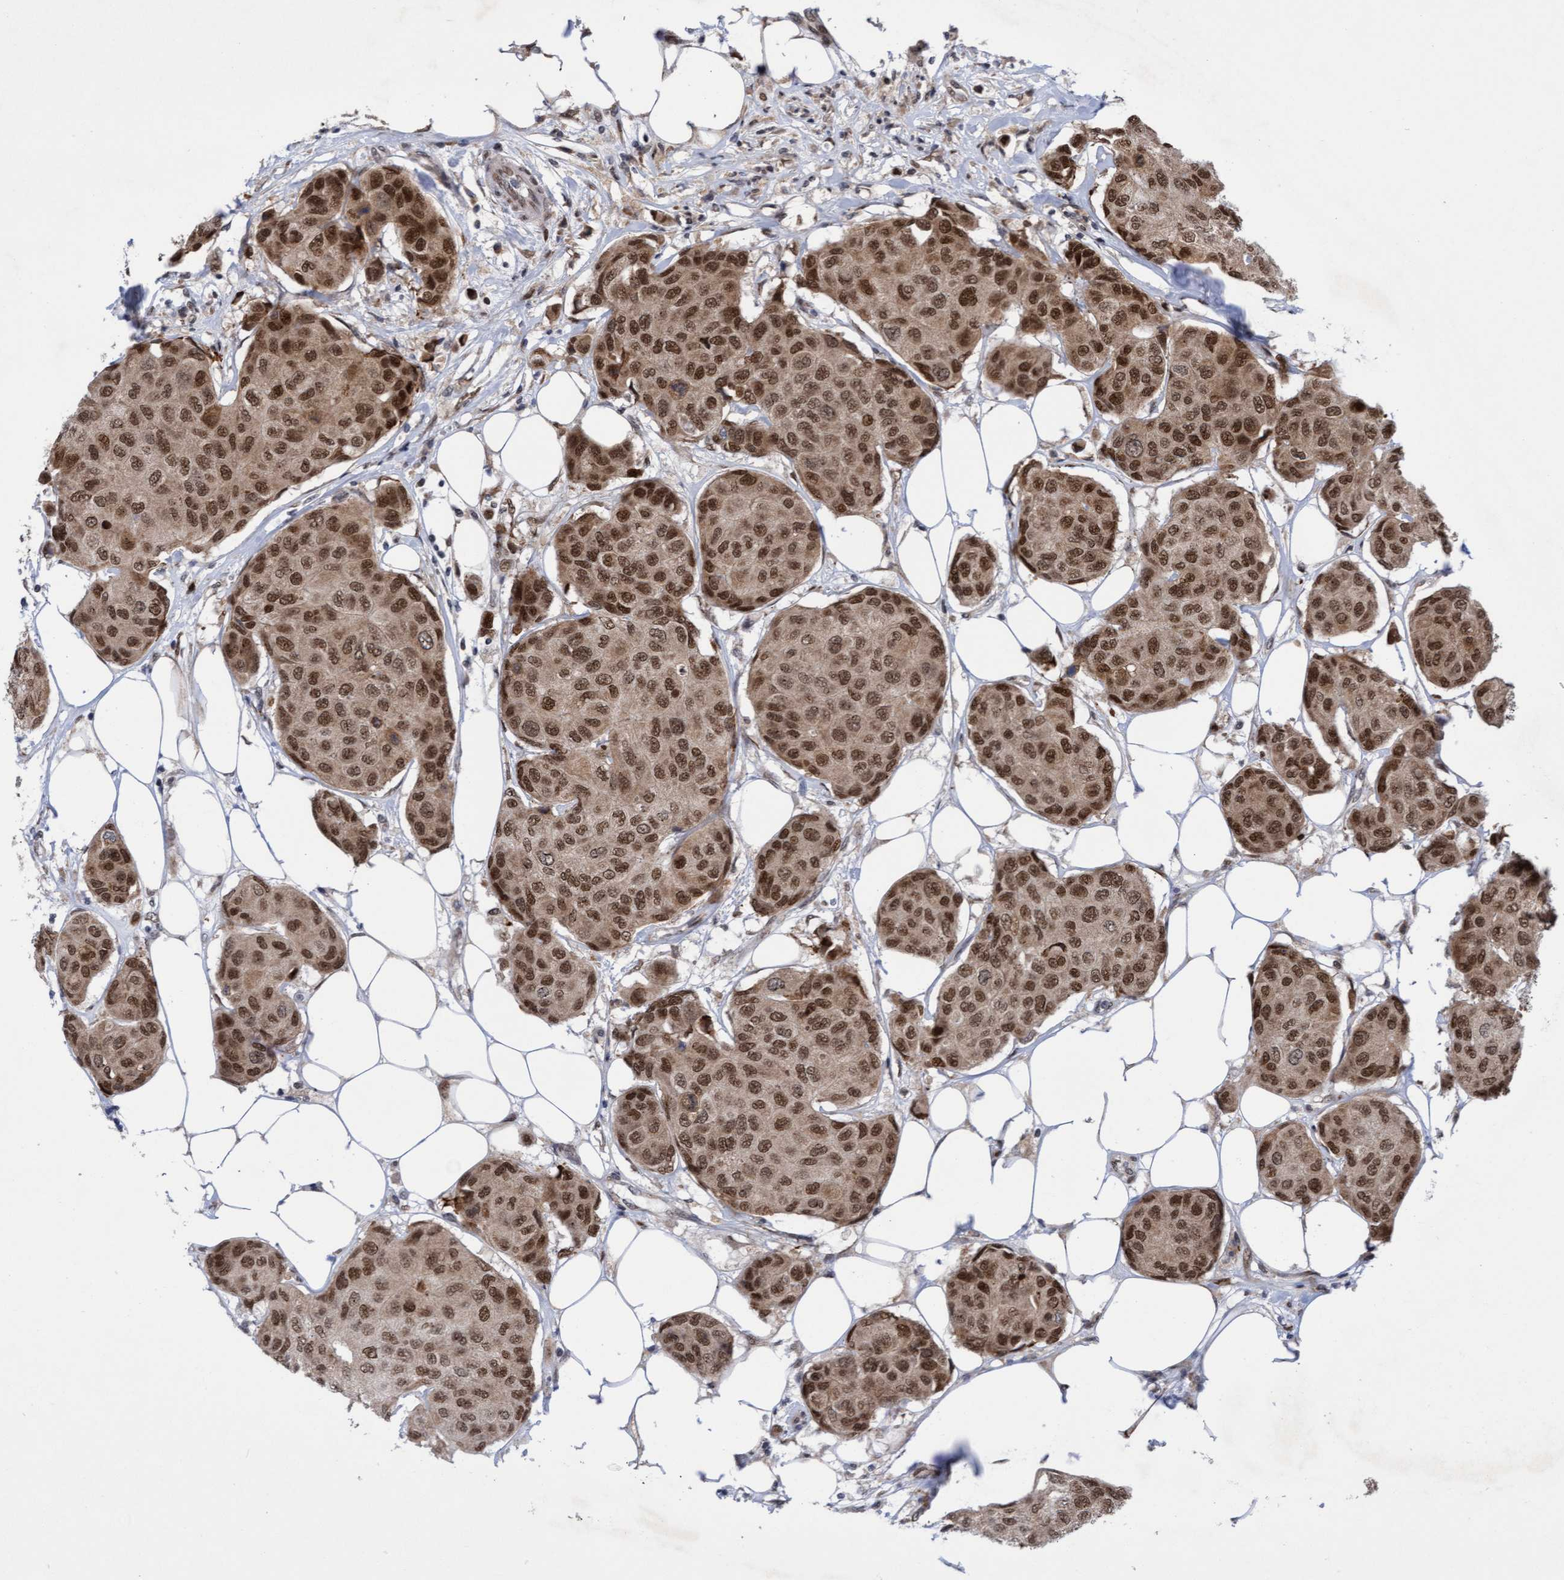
{"staining": {"intensity": "strong", "quantity": ">75%", "location": "cytoplasmic/membranous,nuclear"}, "tissue": "breast cancer", "cell_type": "Tumor cells", "image_type": "cancer", "snomed": [{"axis": "morphology", "description": "Duct carcinoma"}, {"axis": "topography", "description": "Breast"}], "caption": "Tumor cells reveal high levels of strong cytoplasmic/membranous and nuclear positivity in about >75% of cells in infiltrating ductal carcinoma (breast).", "gene": "TANC2", "patient": {"sex": "female", "age": 80}}